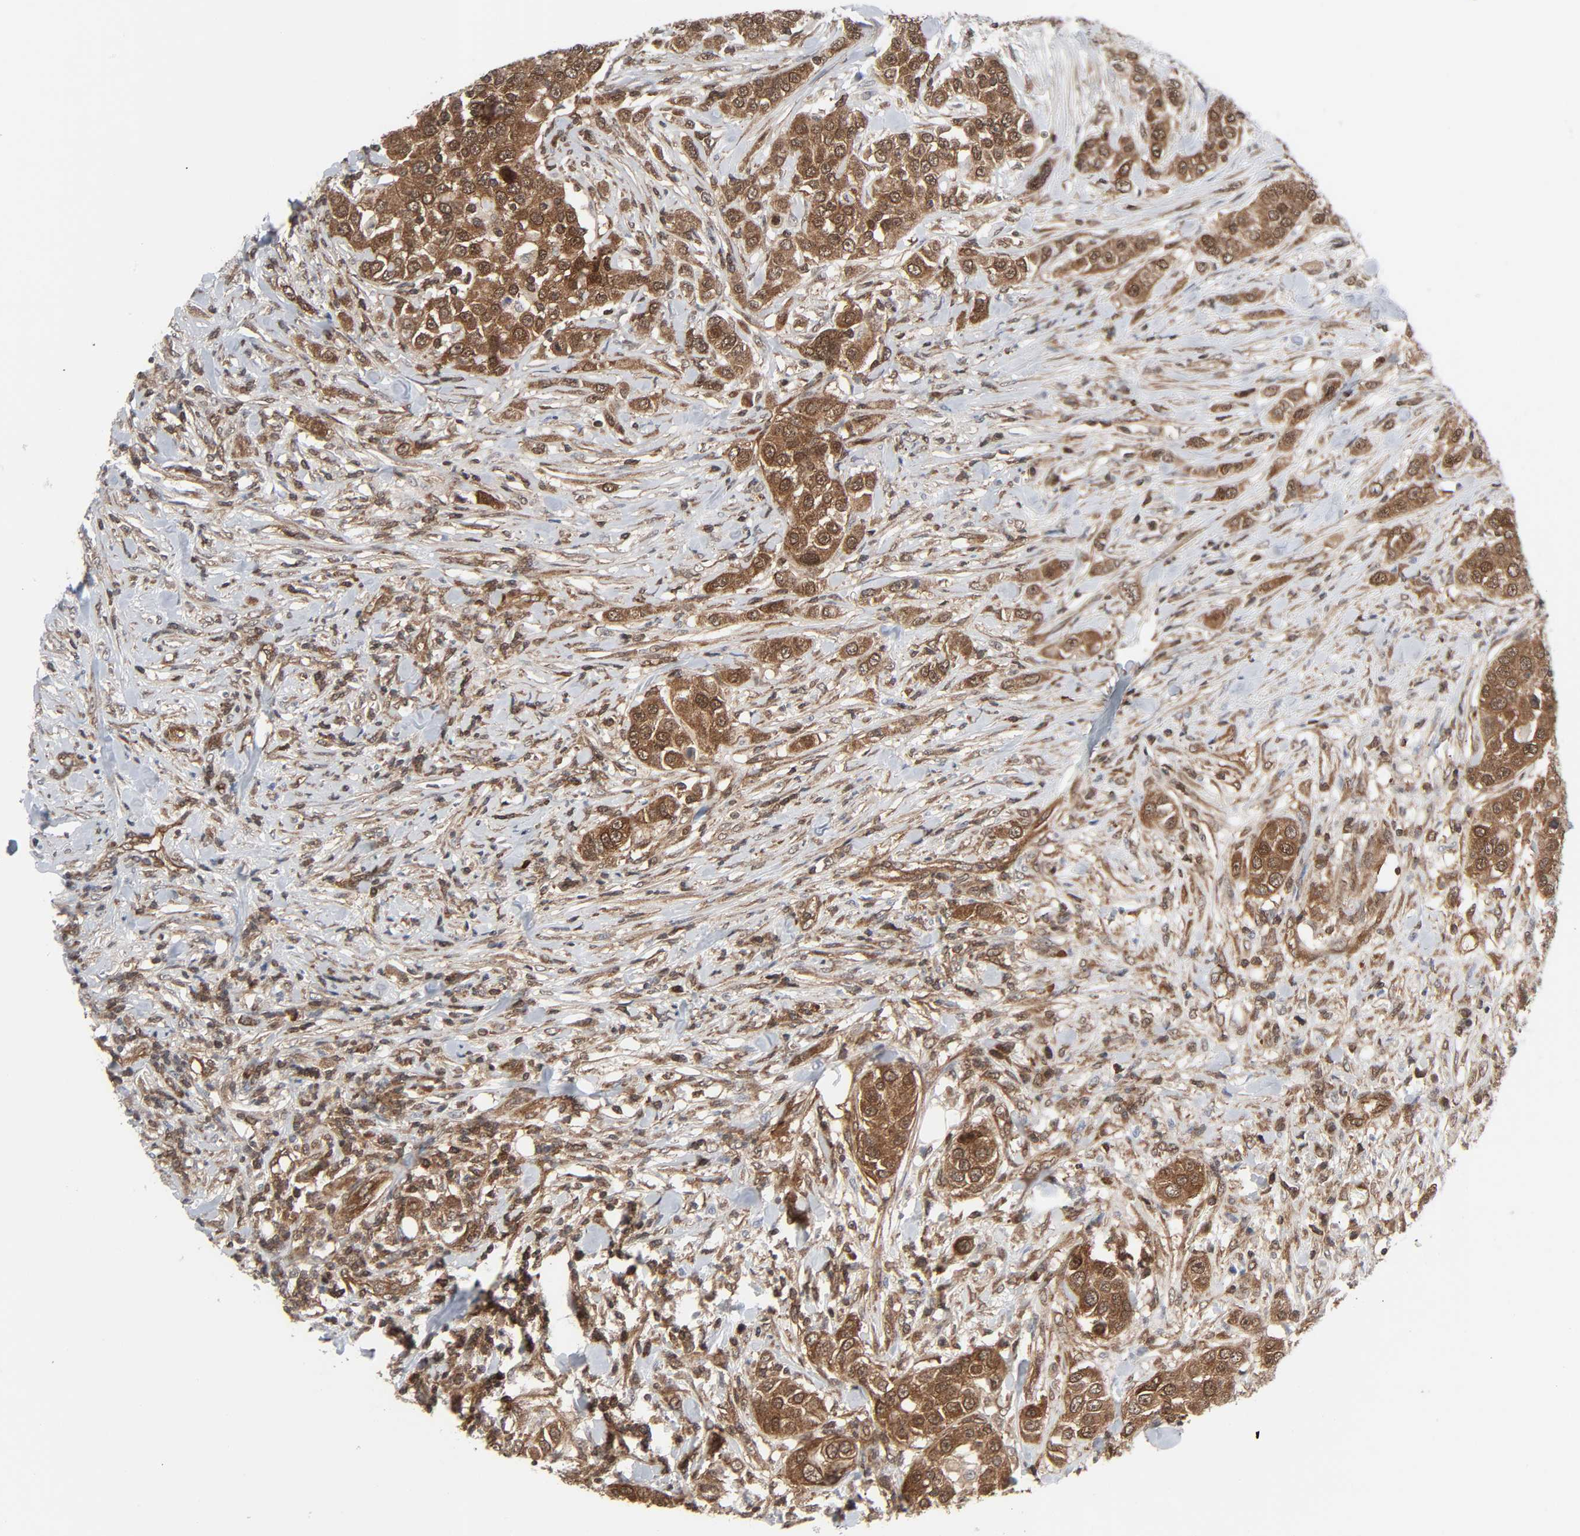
{"staining": {"intensity": "strong", "quantity": ">75%", "location": "cytoplasmic/membranous,nuclear"}, "tissue": "urothelial cancer", "cell_type": "Tumor cells", "image_type": "cancer", "snomed": [{"axis": "morphology", "description": "Urothelial carcinoma, High grade"}, {"axis": "topography", "description": "Urinary bladder"}], "caption": "High-grade urothelial carcinoma stained with immunohistochemistry exhibits strong cytoplasmic/membranous and nuclear staining in approximately >75% of tumor cells. The staining is performed using DAB (3,3'-diaminobenzidine) brown chromogen to label protein expression. The nuclei are counter-stained blue using hematoxylin.", "gene": "GSK3A", "patient": {"sex": "female", "age": 80}}